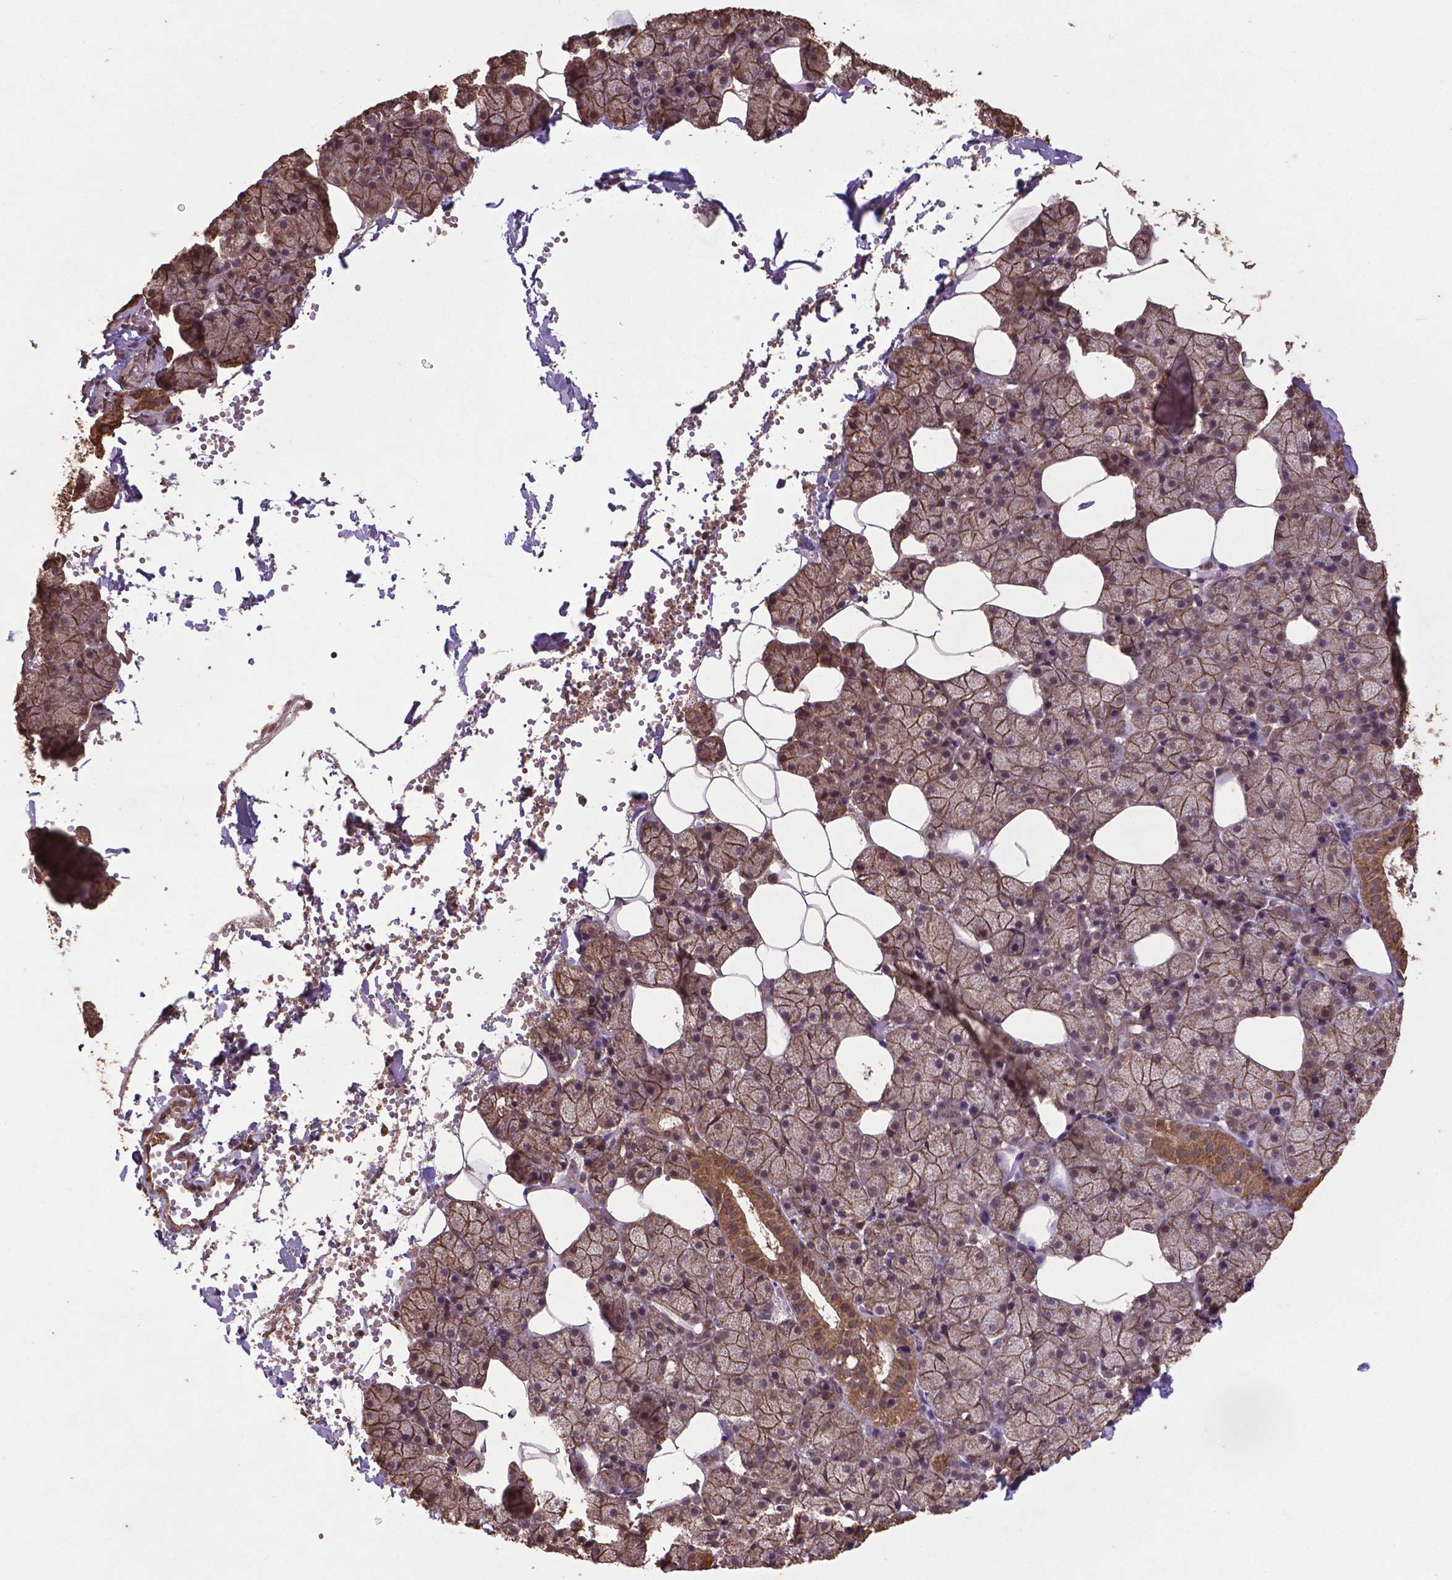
{"staining": {"intensity": "moderate", "quantity": ">75%", "location": "cytoplasmic/membranous"}, "tissue": "salivary gland", "cell_type": "Glandular cells", "image_type": "normal", "snomed": [{"axis": "morphology", "description": "Normal tissue, NOS"}, {"axis": "topography", "description": "Salivary gland"}], "caption": "The micrograph demonstrates a brown stain indicating the presence of a protein in the cytoplasmic/membranous of glandular cells in salivary gland.", "gene": "DCAF1", "patient": {"sex": "male", "age": 38}}